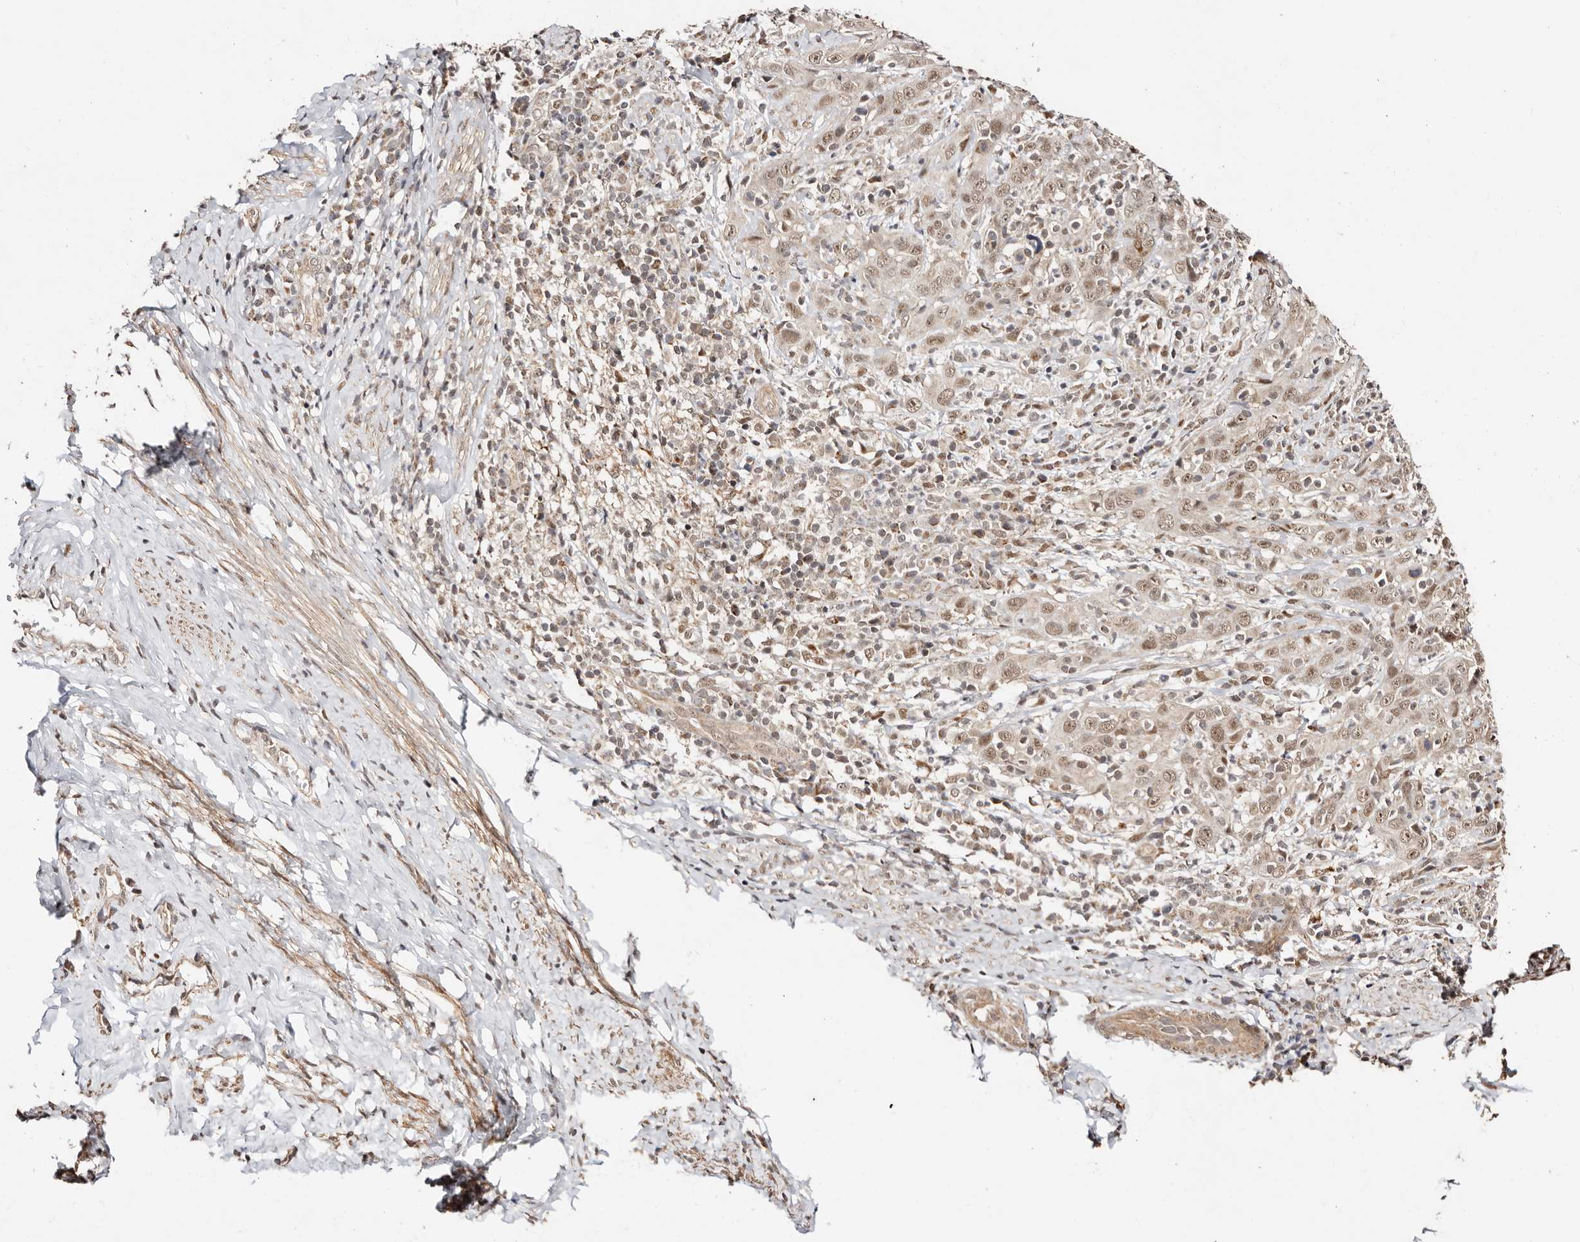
{"staining": {"intensity": "weak", "quantity": ">75%", "location": "nuclear"}, "tissue": "cervical cancer", "cell_type": "Tumor cells", "image_type": "cancer", "snomed": [{"axis": "morphology", "description": "Squamous cell carcinoma, NOS"}, {"axis": "topography", "description": "Cervix"}], "caption": "DAB (3,3'-diaminobenzidine) immunohistochemical staining of cervical cancer exhibits weak nuclear protein expression in about >75% of tumor cells. The staining is performed using DAB brown chromogen to label protein expression. The nuclei are counter-stained blue using hematoxylin.", "gene": "CTNNBL1", "patient": {"sex": "female", "age": 46}}